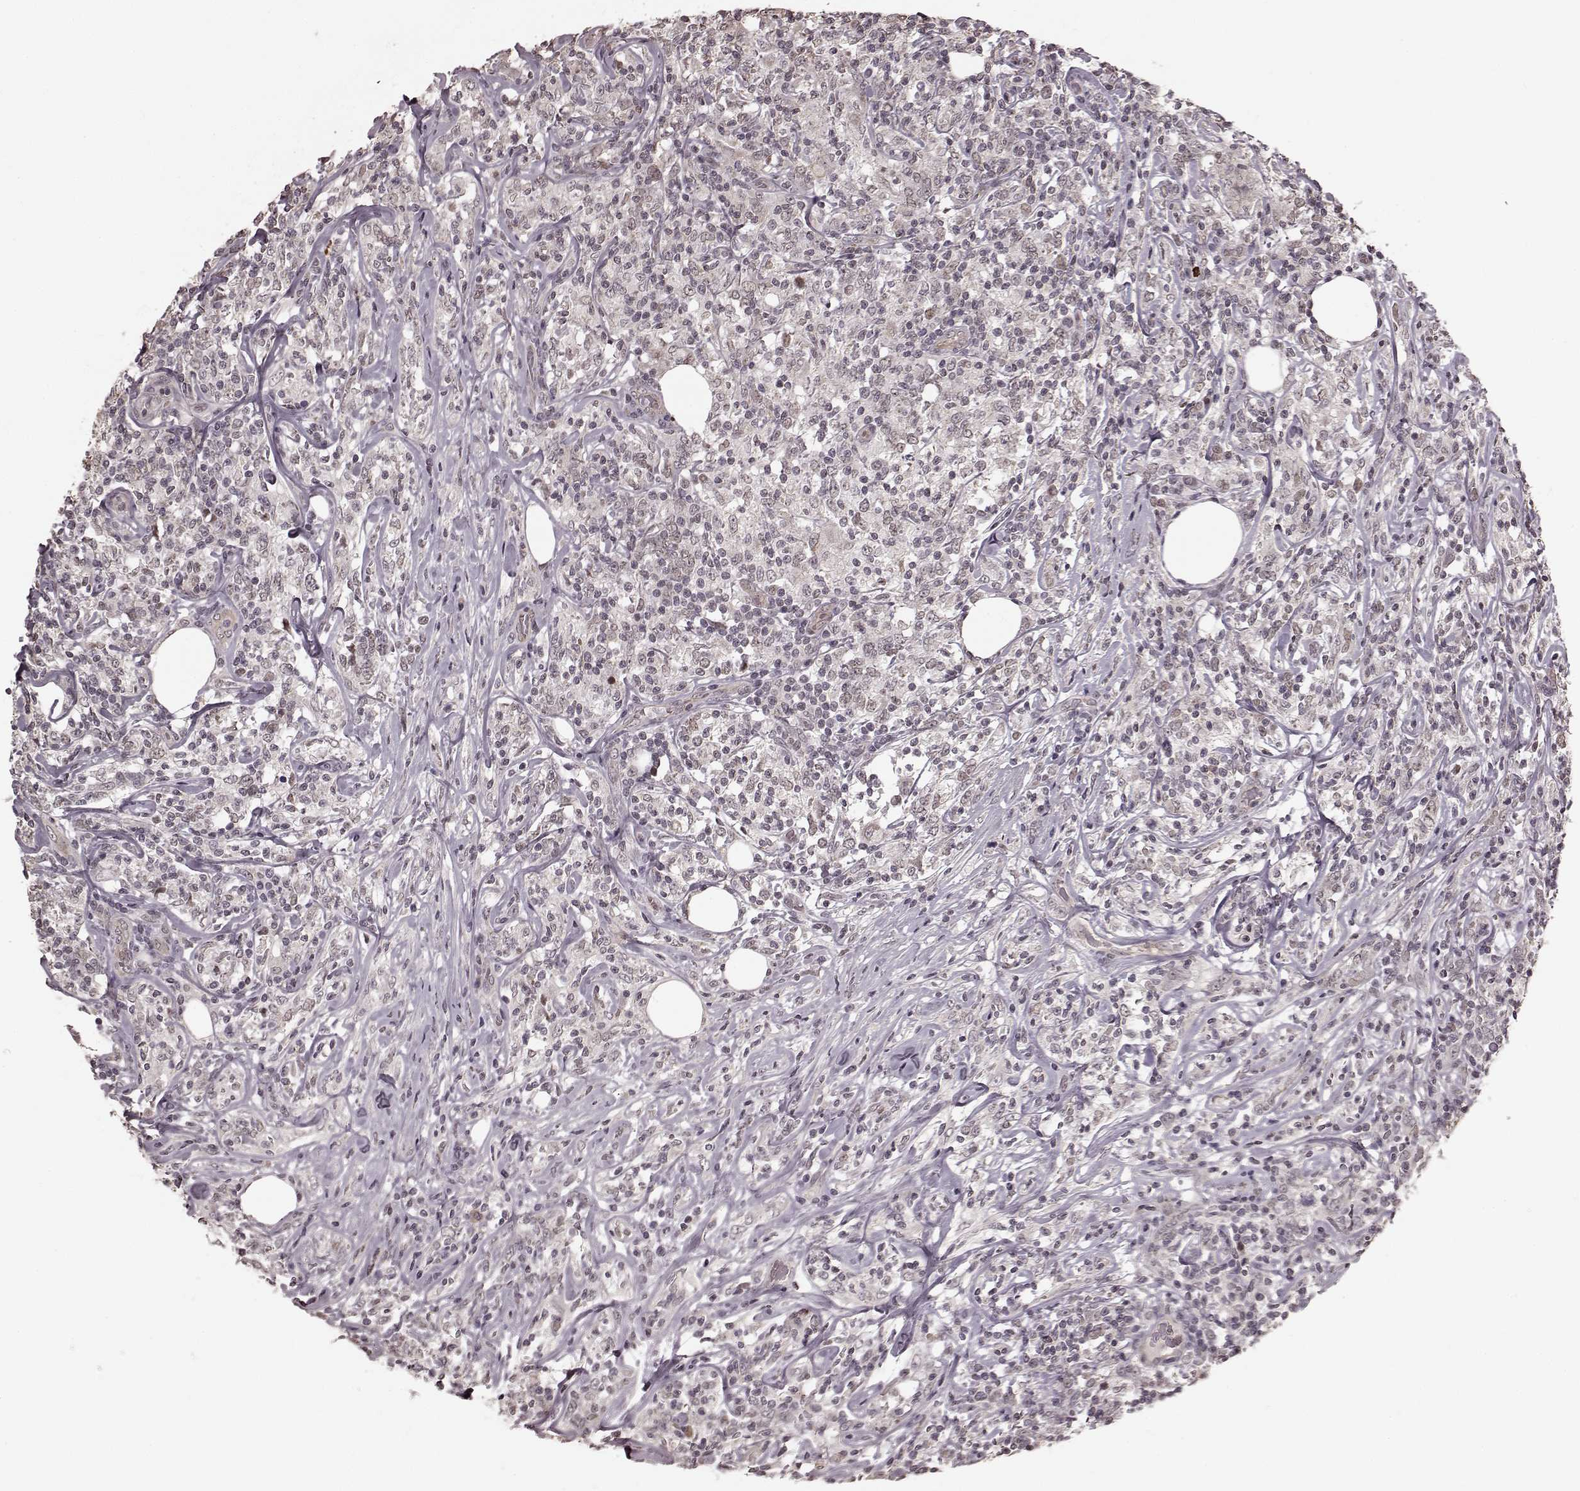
{"staining": {"intensity": "negative", "quantity": "none", "location": "none"}, "tissue": "lymphoma", "cell_type": "Tumor cells", "image_type": "cancer", "snomed": [{"axis": "morphology", "description": "Malignant lymphoma, non-Hodgkin's type, High grade"}, {"axis": "topography", "description": "Lymph node"}], "caption": "This micrograph is of malignant lymphoma, non-Hodgkin's type (high-grade) stained with immunohistochemistry to label a protein in brown with the nuclei are counter-stained blue. There is no positivity in tumor cells.", "gene": "PLCB4", "patient": {"sex": "female", "age": 84}}